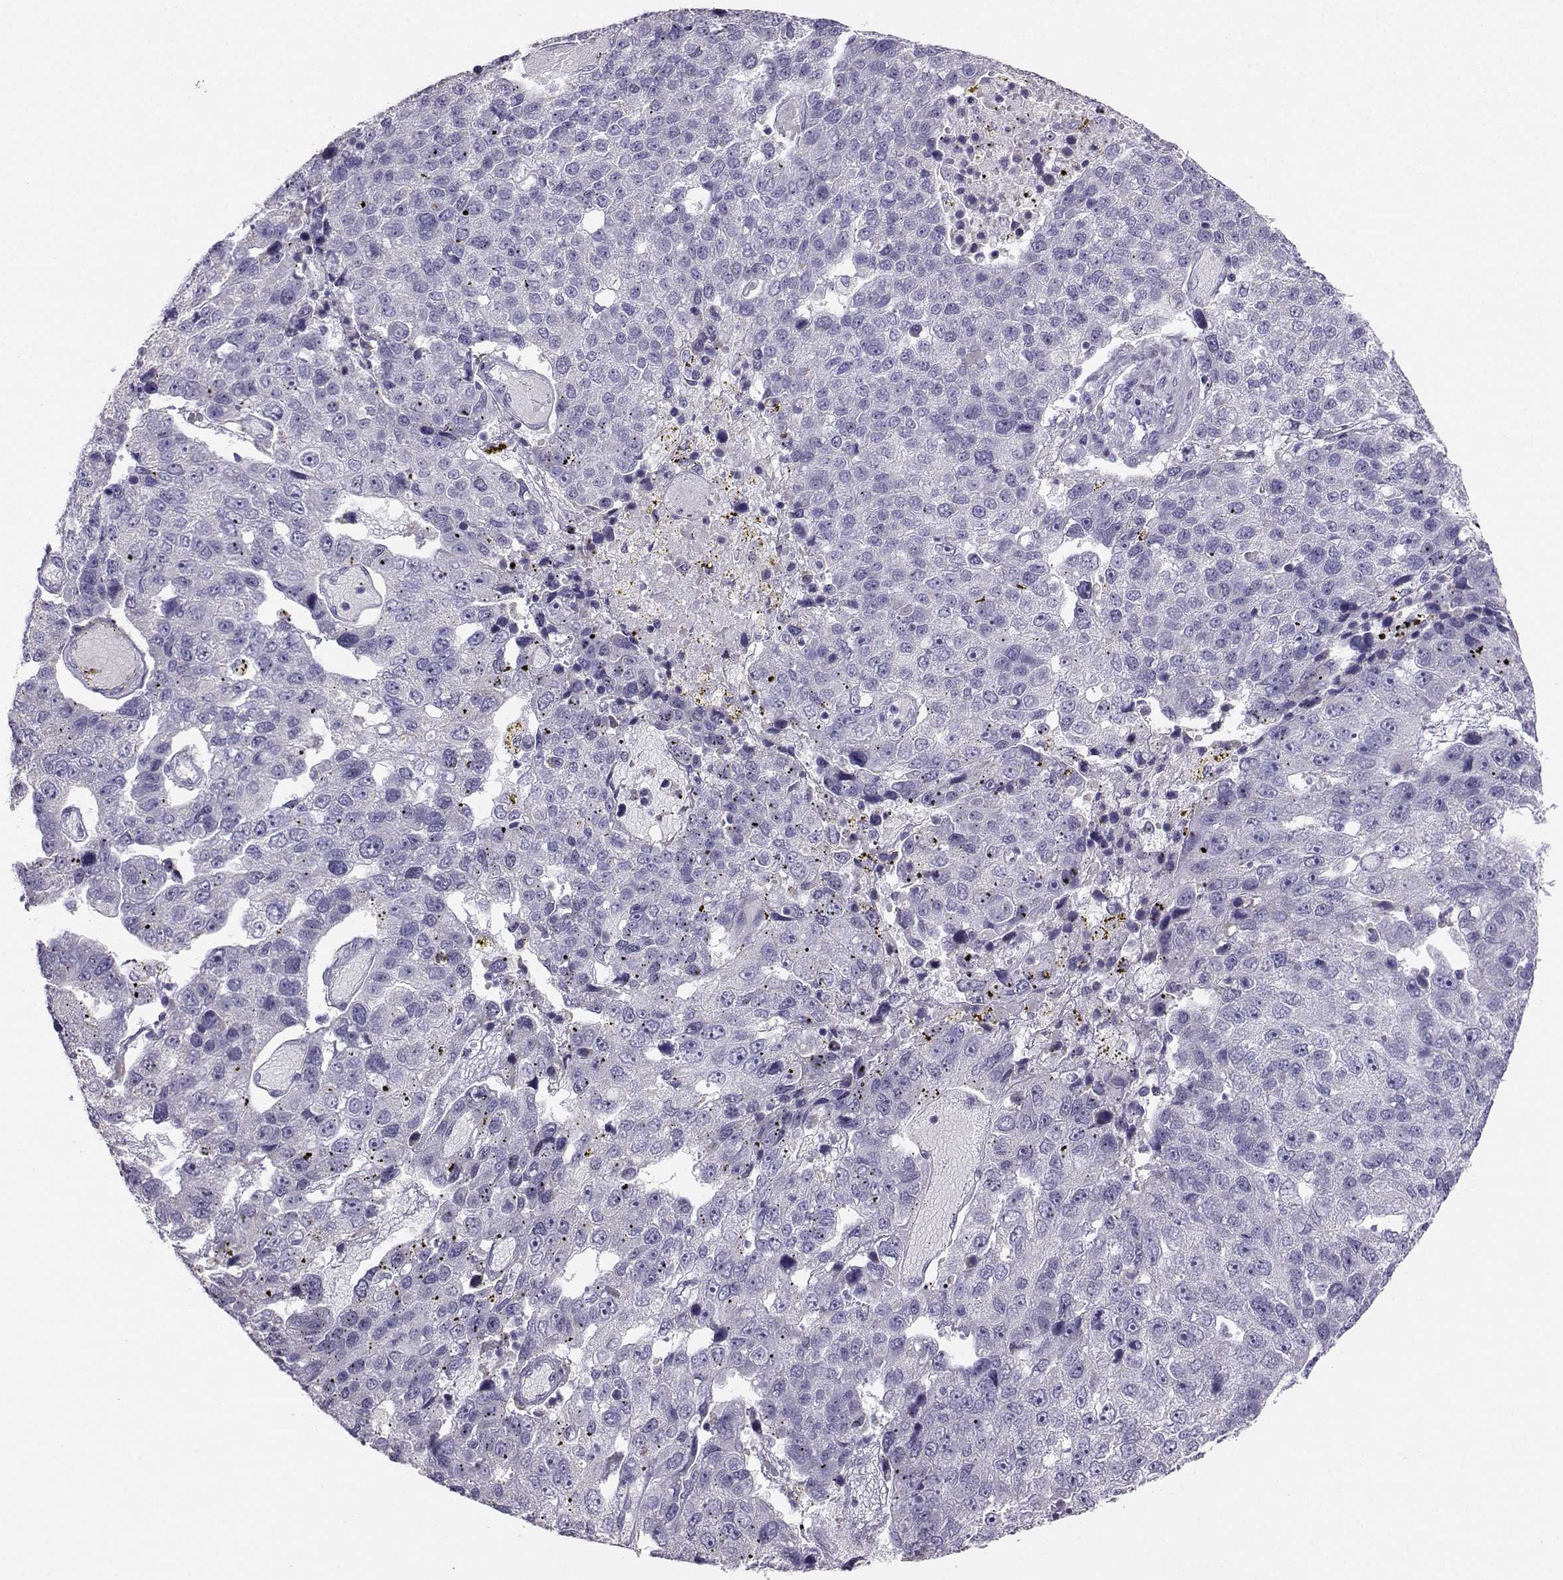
{"staining": {"intensity": "negative", "quantity": "none", "location": "none"}, "tissue": "pancreatic cancer", "cell_type": "Tumor cells", "image_type": "cancer", "snomed": [{"axis": "morphology", "description": "Adenocarcinoma, NOS"}, {"axis": "topography", "description": "Pancreas"}], "caption": "This micrograph is of pancreatic adenocarcinoma stained with immunohistochemistry to label a protein in brown with the nuclei are counter-stained blue. There is no positivity in tumor cells.", "gene": "AVP", "patient": {"sex": "female", "age": 61}}